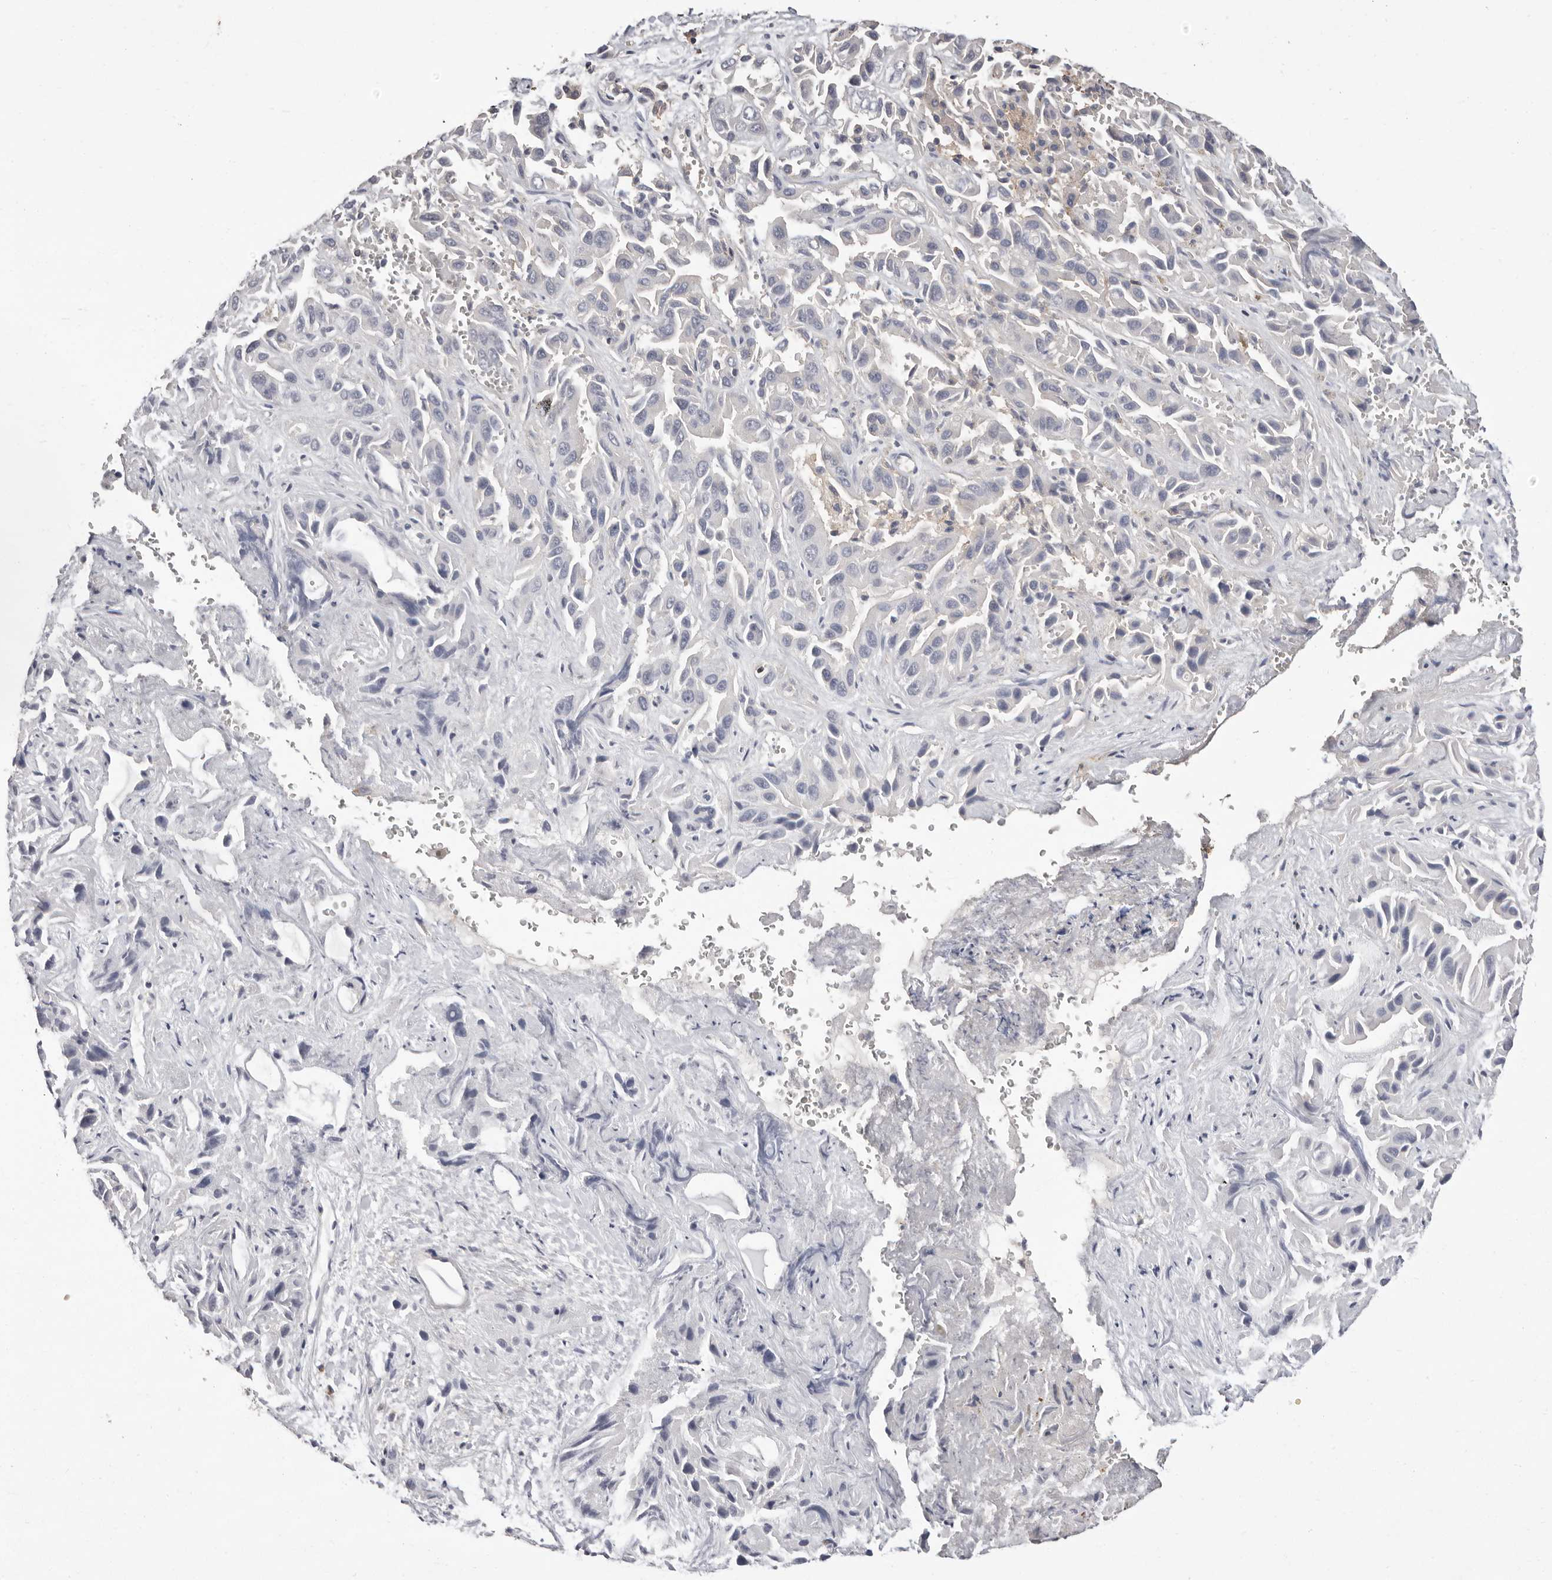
{"staining": {"intensity": "negative", "quantity": "none", "location": "none"}, "tissue": "liver cancer", "cell_type": "Tumor cells", "image_type": "cancer", "snomed": [{"axis": "morphology", "description": "Cholangiocarcinoma"}, {"axis": "topography", "description": "Liver"}], "caption": "An IHC histopathology image of liver cholangiocarcinoma is shown. There is no staining in tumor cells of liver cholangiocarcinoma.", "gene": "MMACHC", "patient": {"sex": "female", "age": 52}}